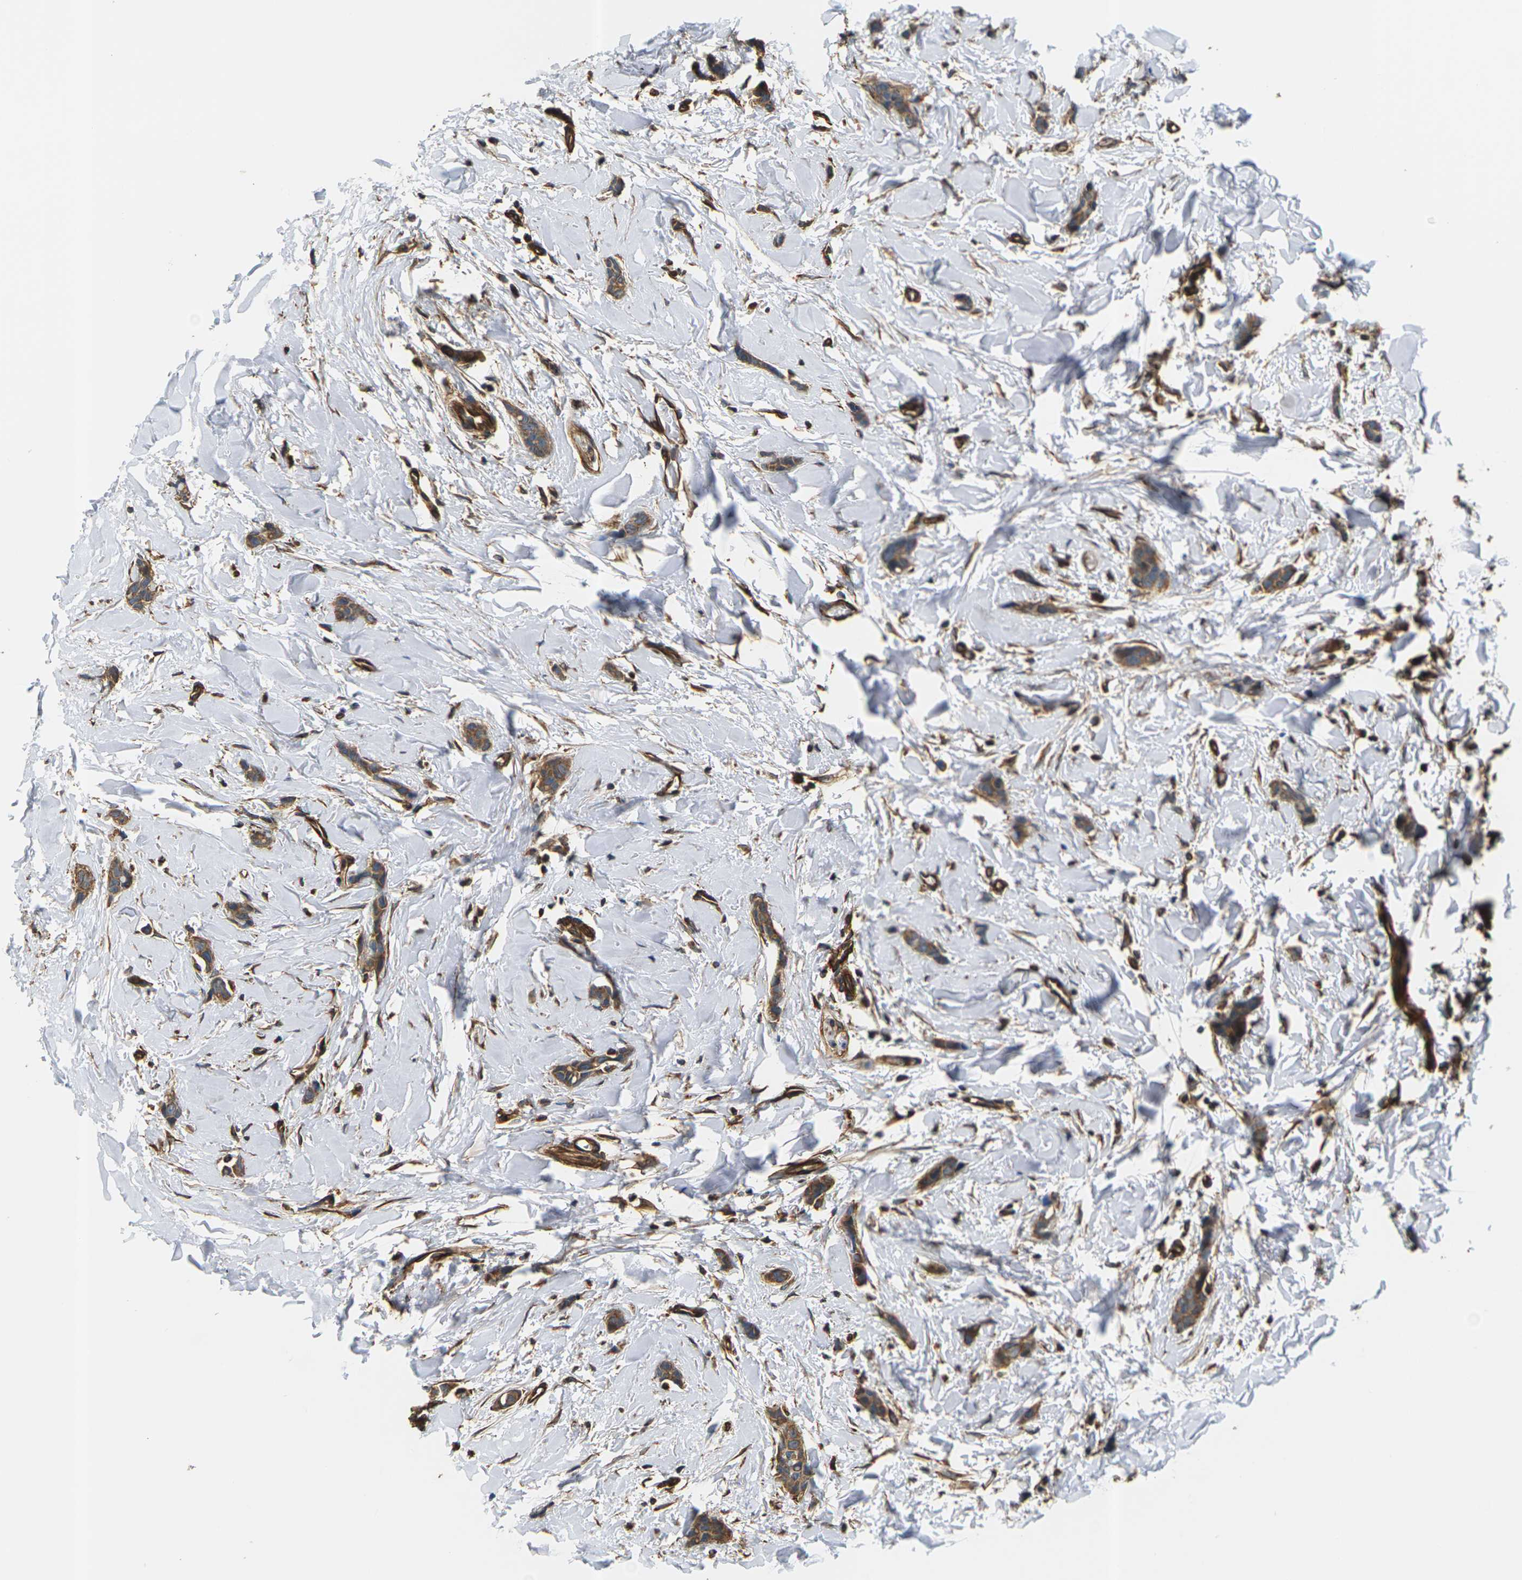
{"staining": {"intensity": "moderate", "quantity": ">75%", "location": "cytoplasmic/membranous"}, "tissue": "breast cancer", "cell_type": "Tumor cells", "image_type": "cancer", "snomed": [{"axis": "morphology", "description": "Lobular carcinoma"}, {"axis": "topography", "description": "Skin"}, {"axis": "topography", "description": "Breast"}], "caption": "Immunohistochemistry (IHC) histopathology image of neoplastic tissue: human breast cancer stained using IHC exhibits medium levels of moderate protein expression localized specifically in the cytoplasmic/membranous of tumor cells, appearing as a cytoplasmic/membranous brown color.", "gene": "PCDHB4", "patient": {"sex": "female", "age": 46}}